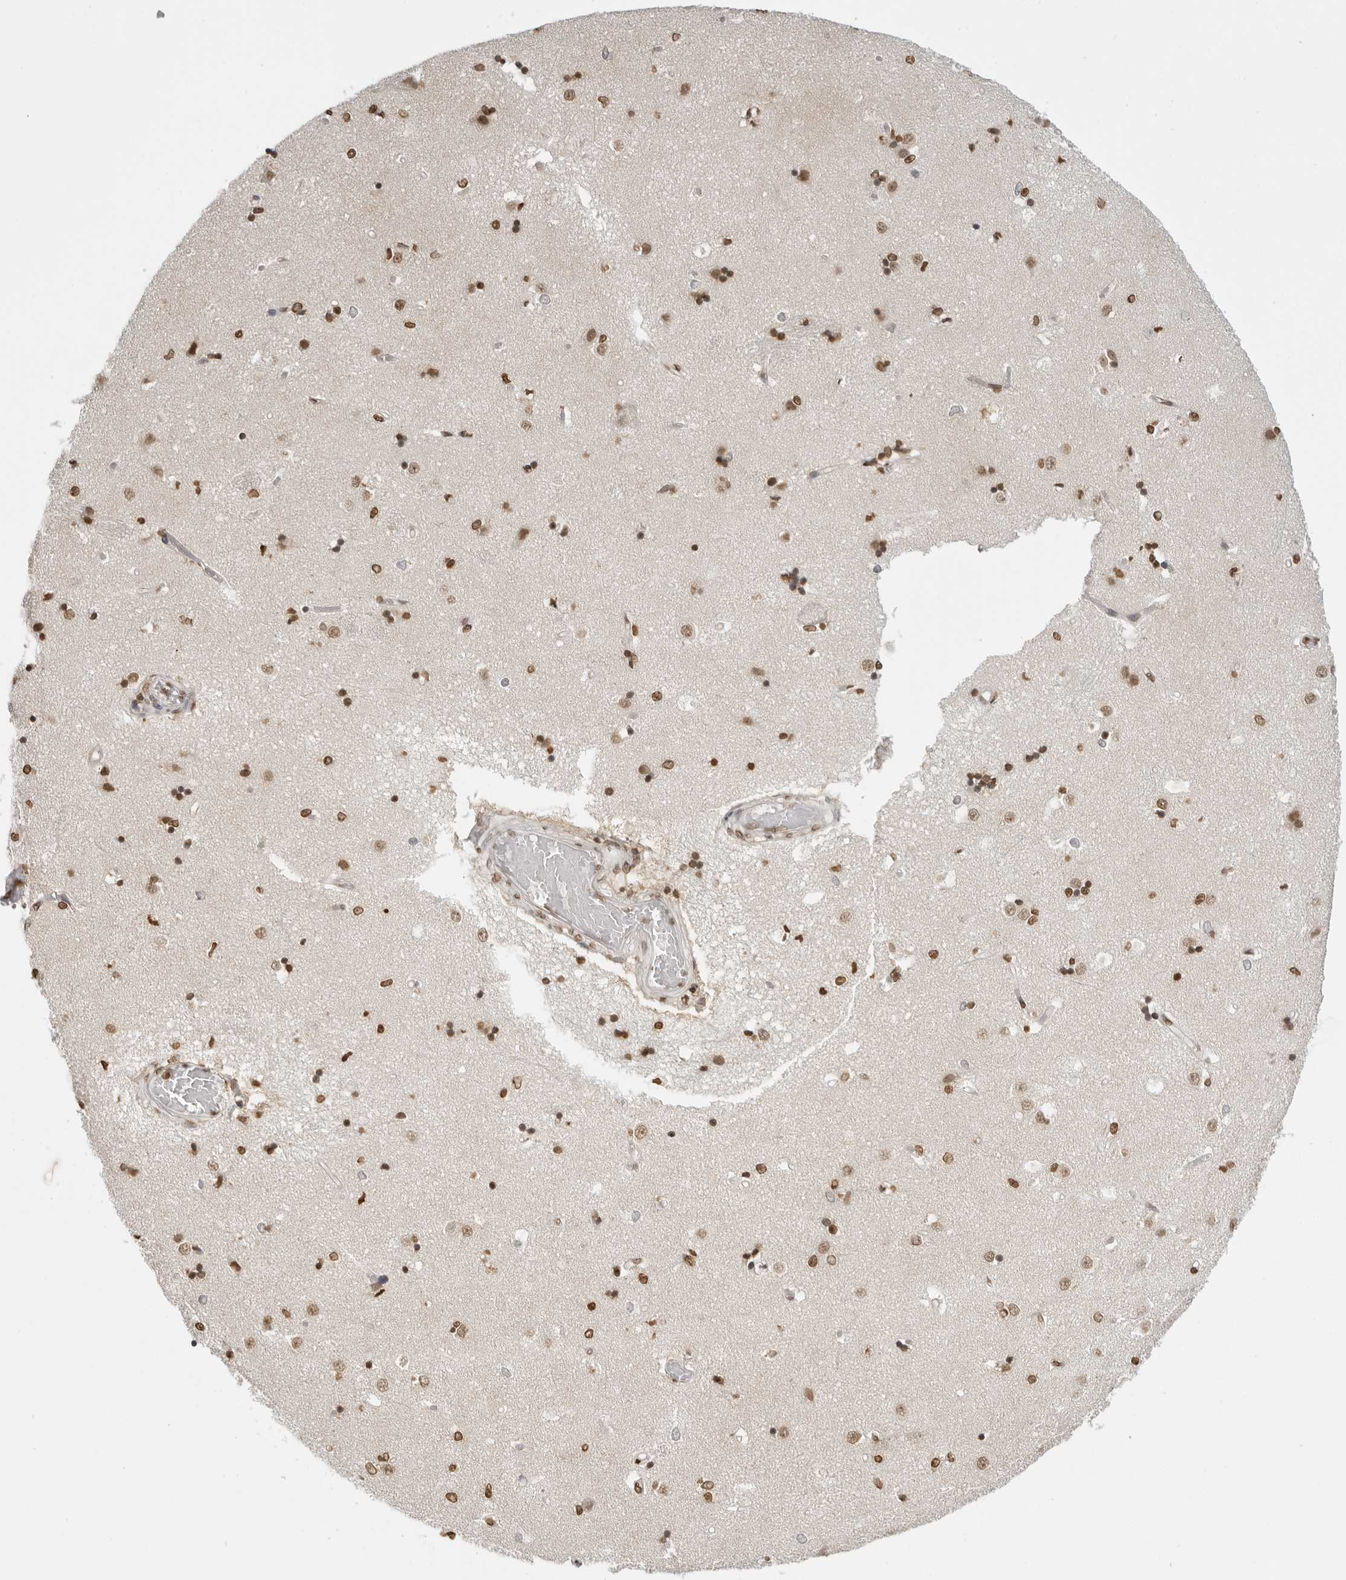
{"staining": {"intensity": "strong", "quantity": "25%-75%", "location": "nuclear"}, "tissue": "caudate", "cell_type": "Glial cells", "image_type": "normal", "snomed": [{"axis": "morphology", "description": "Normal tissue, NOS"}, {"axis": "topography", "description": "Lateral ventricle wall"}], "caption": "Approximately 25%-75% of glial cells in unremarkable human caudate exhibit strong nuclear protein expression as visualized by brown immunohistochemical staining.", "gene": "RPA2", "patient": {"sex": "male", "age": 45}}